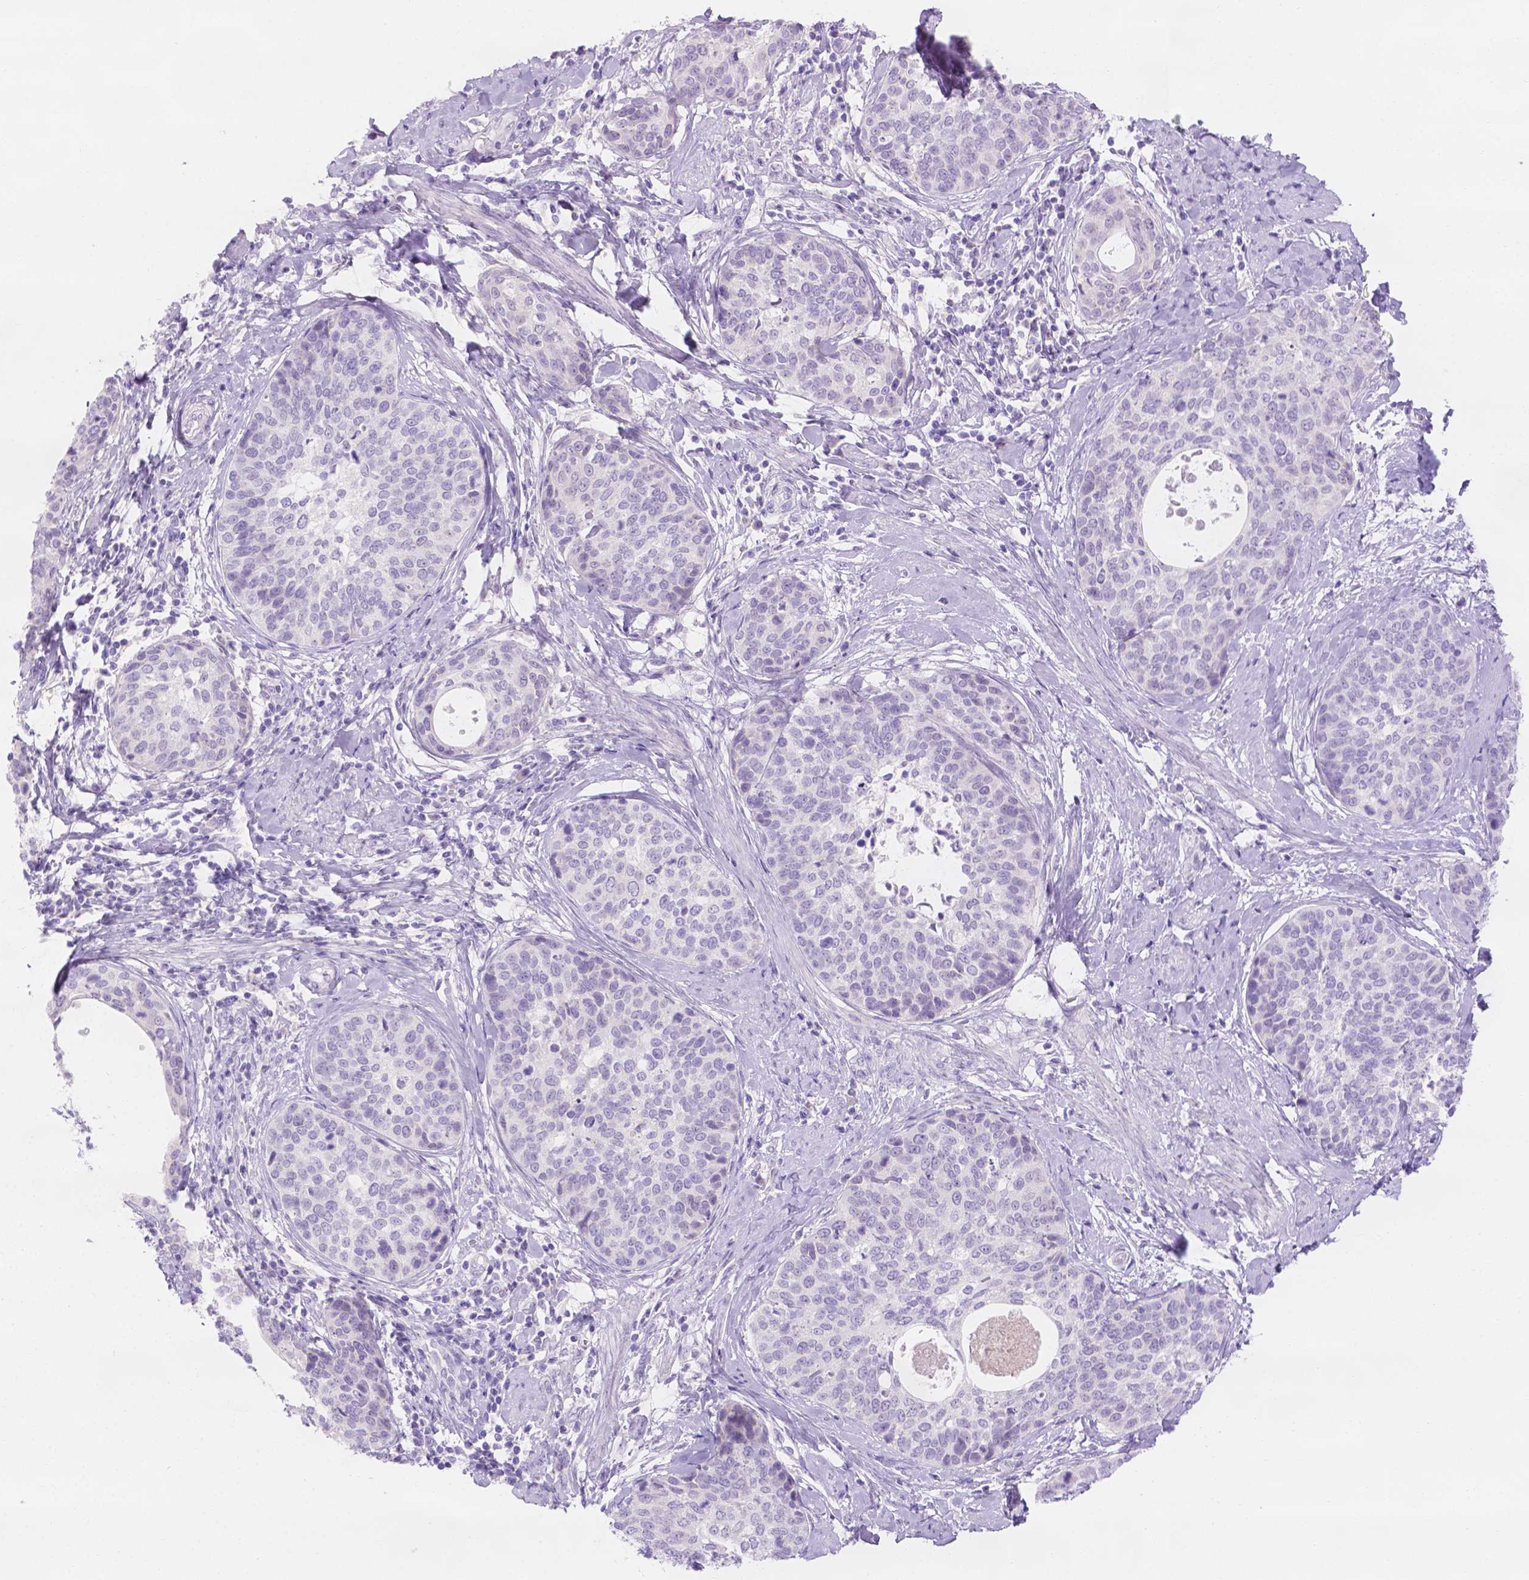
{"staining": {"intensity": "negative", "quantity": "none", "location": "none"}, "tissue": "cervical cancer", "cell_type": "Tumor cells", "image_type": "cancer", "snomed": [{"axis": "morphology", "description": "Squamous cell carcinoma, NOS"}, {"axis": "topography", "description": "Cervix"}], "caption": "Cervical cancer was stained to show a protein in brown. There is no significant expression in tumor cells.", "gene": "MLN", "patient": {"sex": "female", "age": 69}}